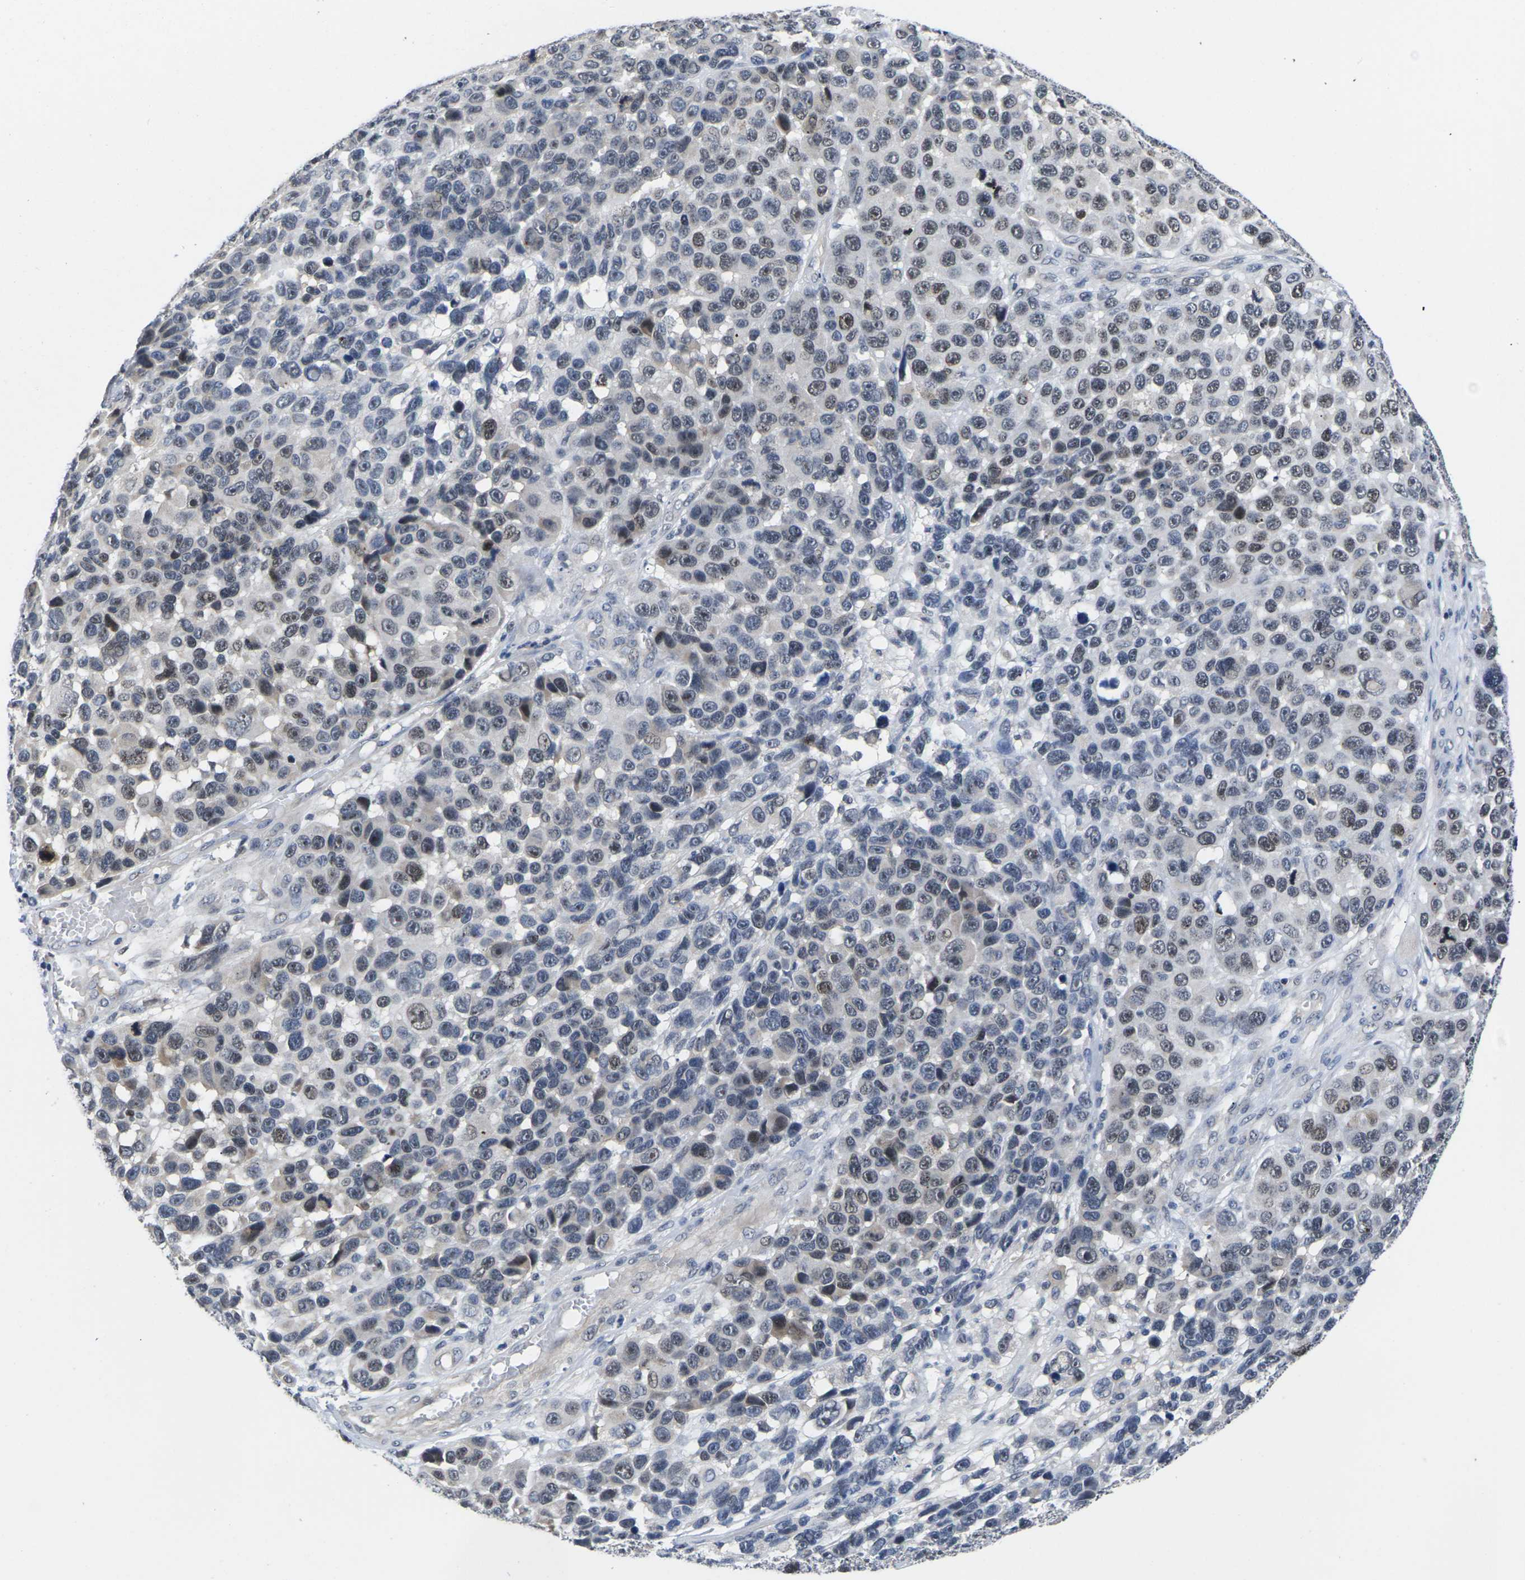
{"staining": {"intensity": "weak", "quantity": "<25%", "location": "nuclear"}, "tissue": "melanoma", "cell_type": "Tumor cells", "image_type": "cancer", "snomed": [{"axis": "morphology", "description": "Malignant melanoma, NOS"}, {"axis": "topography", "description": "Skin"}], "caption": "Melanoma stained for a protein using immunohistochemistry (IHC) displays no staining tumor cells.", "gene": "ST6GAL2", "patient": {"sex": "male", "age": 53}}